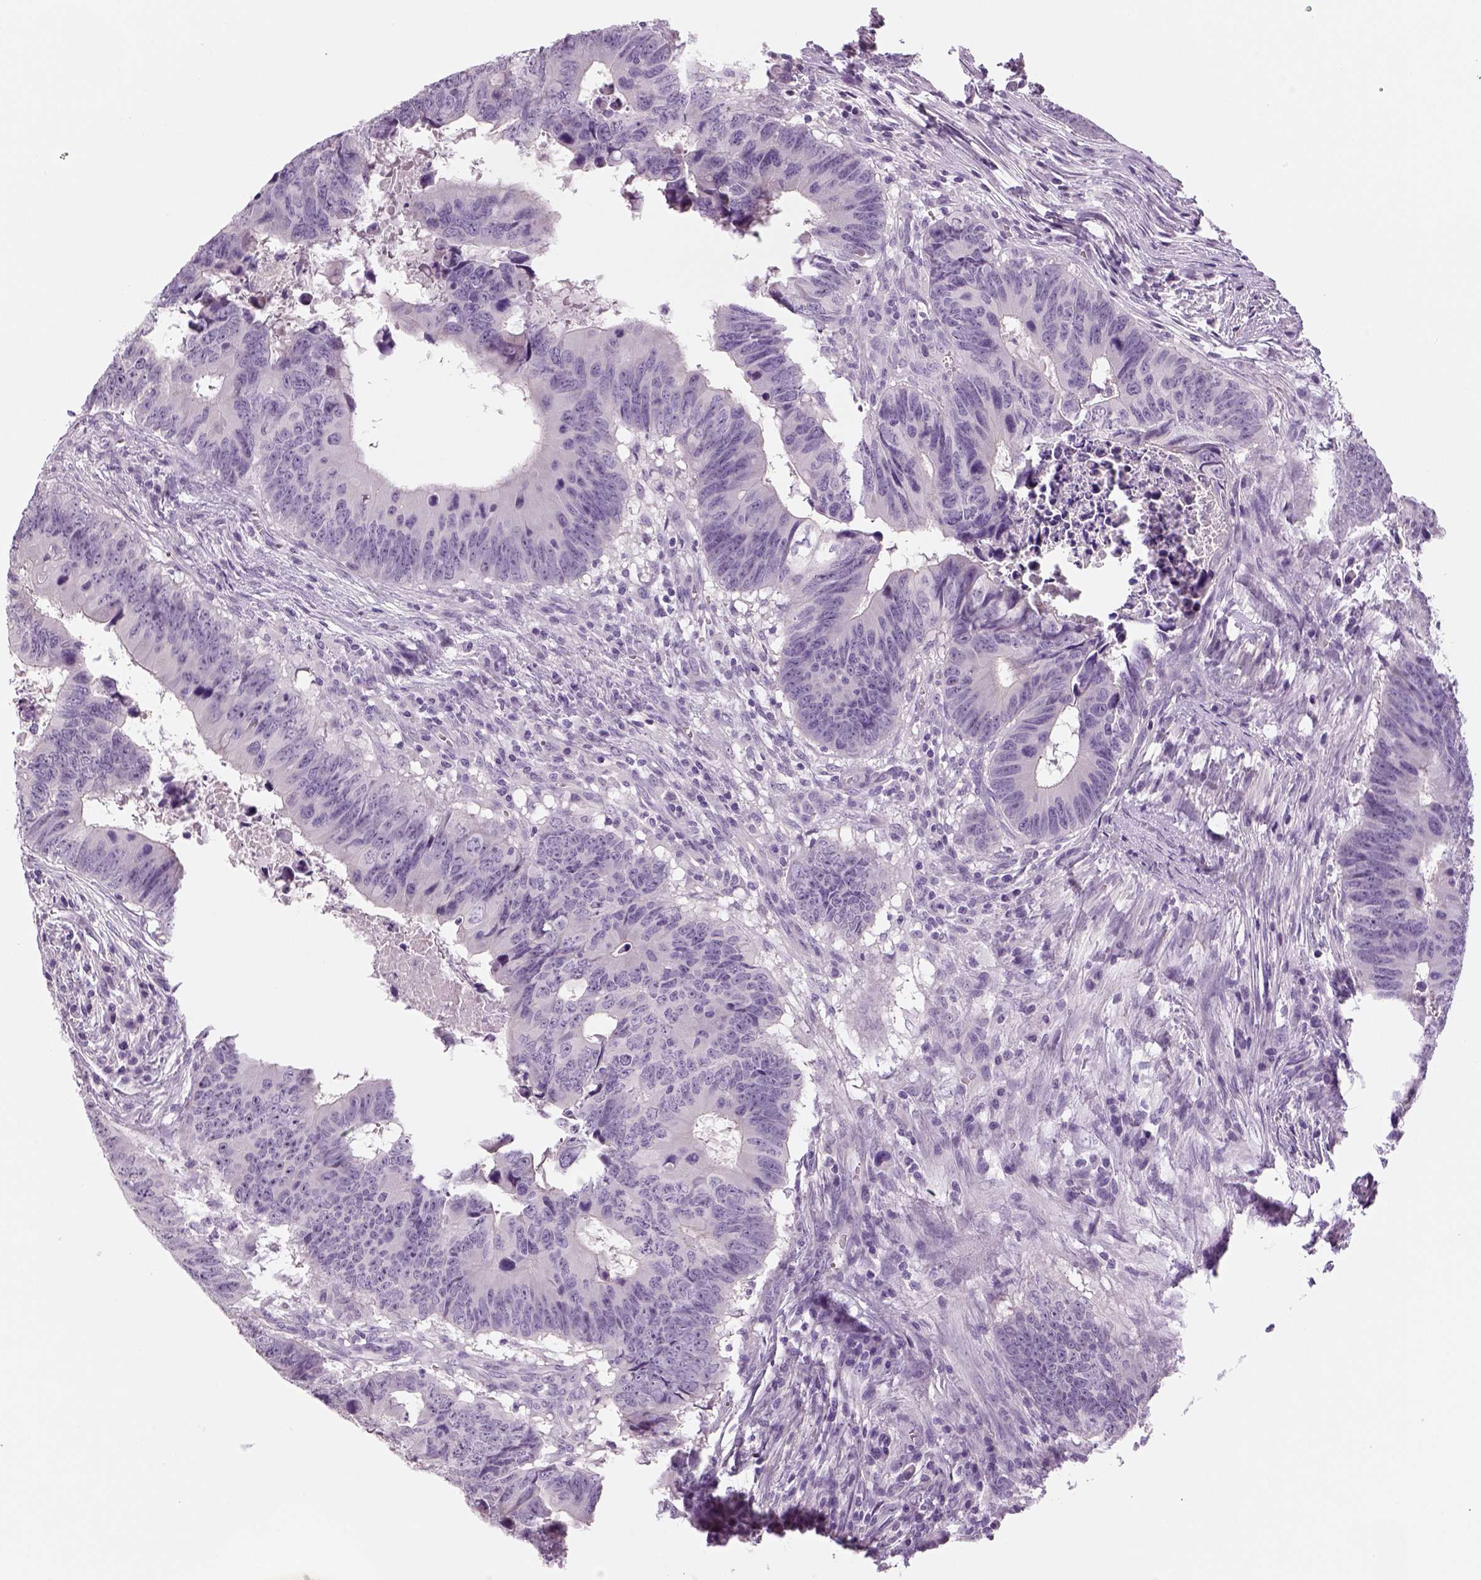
{"staining": {"intensity": "negative", "quantity": "none", "location": "none"}, "tissue": "colorectal cancer", "cell_type": "Tumor cells", "image_type": "cancer", "snomed": [{"axis": "morphology", "description": "Adenocarcinoma, NOS"}, {"axis": "topography", "description": "Colon"}], "caption": "Immunohistochemical staining of human colorectal cancer exhibits no significant staining in tumor cells. The staining was performed using DAB (3,3'-diaminobenzidine) to visualize the protein expression in brown, while the nuclei were stained in blue with hematoxylin (Magnification: 20x).", "gene": "TSPAN7", "patient": {"sex": "female", "age": 82}}